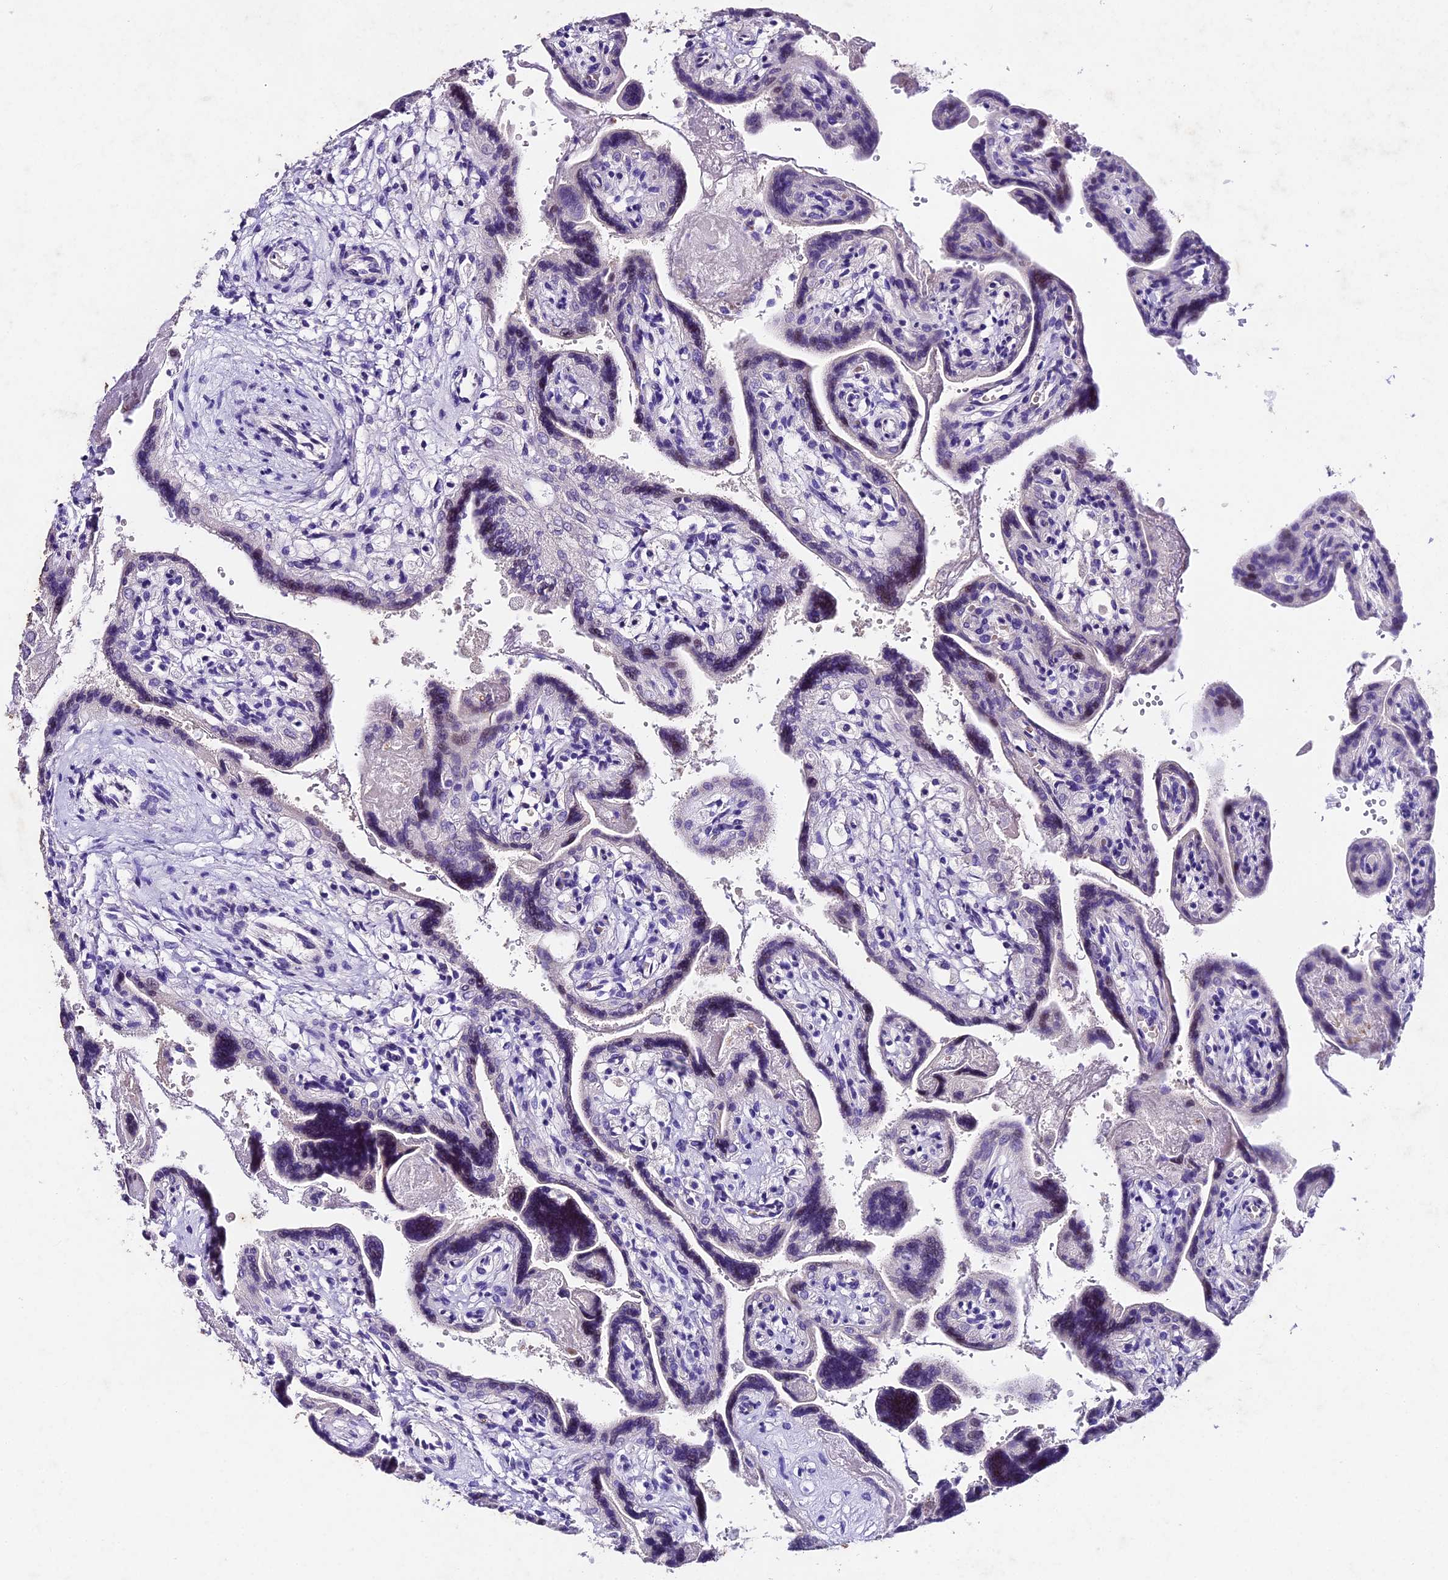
{"staining": {"intensity": "weak", "quantity": "<25%", "location": "cytoplasmic/membranous"}, "tissue": "placenta", "cell_type": "Trophoblastic cells", "image_type": "normal", "snomed": [{"axis": "morphology", "description": "Normal tissue, NOS"}, {"axis": "topography", "description": "Placenta"}], "caption": "Immunohistochemical staining of unremarkable human placenta shows no significant staining in trophoblastic cells. Nuclei are stained in blue.", "gene": "IFT140", "patient": {"sex": "female", "age": 37}}